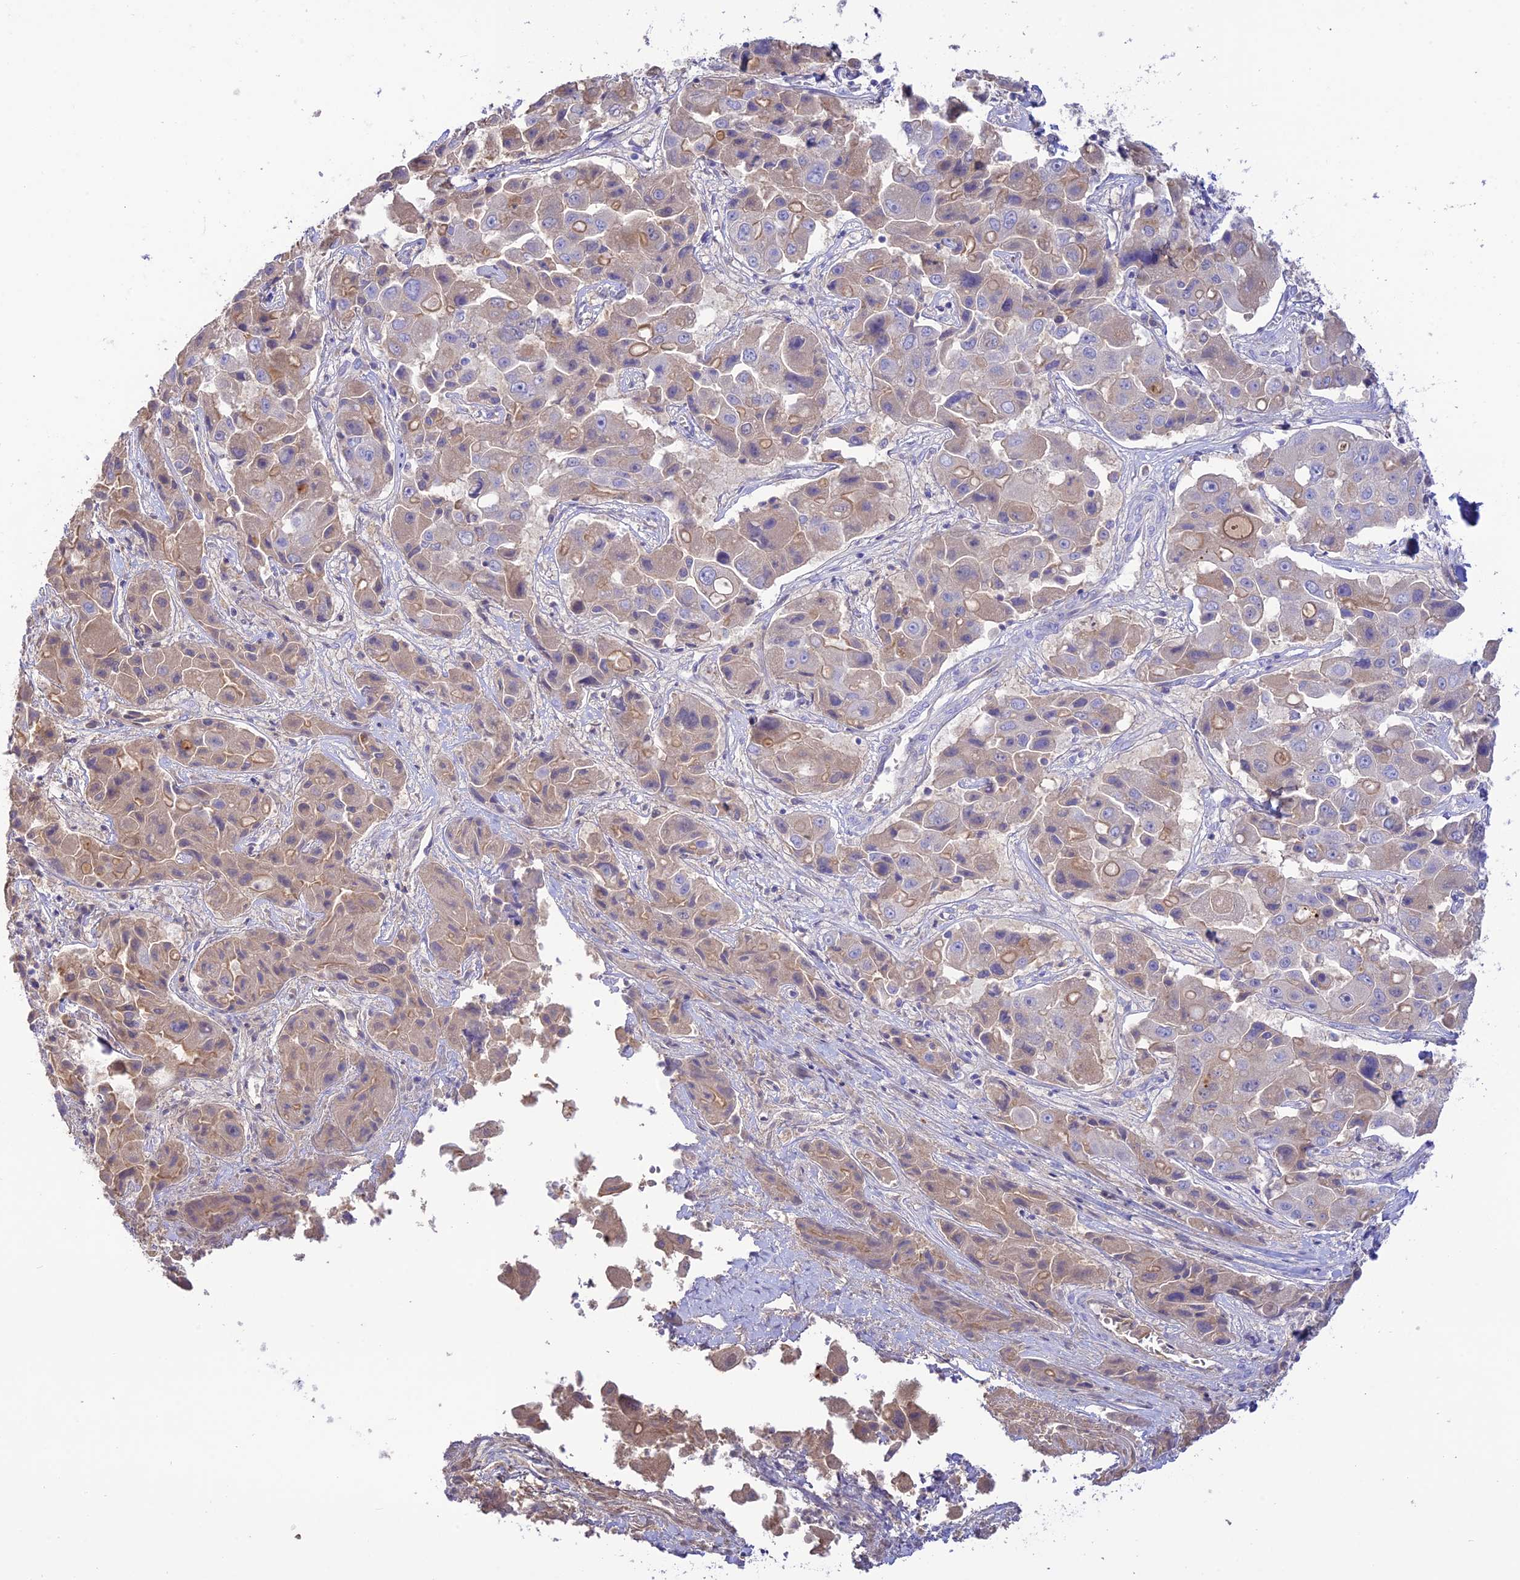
{"staining": {"intensity": "weak", "quantity": "25%-75%", "location": "cytoplasmic/membranous"}, "tissue": "liver cancer", "cell_type": "Tumor cells", "image_type": "cancer", "snomed": [{"axis": "morphology", "description": "Cholangiocarcinoma"}, {"axis": "topography", "description": "Liver"}], "caption": "The micrograph exhibits immunohistochemical staining of cholangiocarcinoma (liver). There is weak cytoplasmic/membranous expression is present in approximately 25%-75% of tumor cells.", "gene": "NLRP9", "patient": {"sex": "male", "age": 67}}